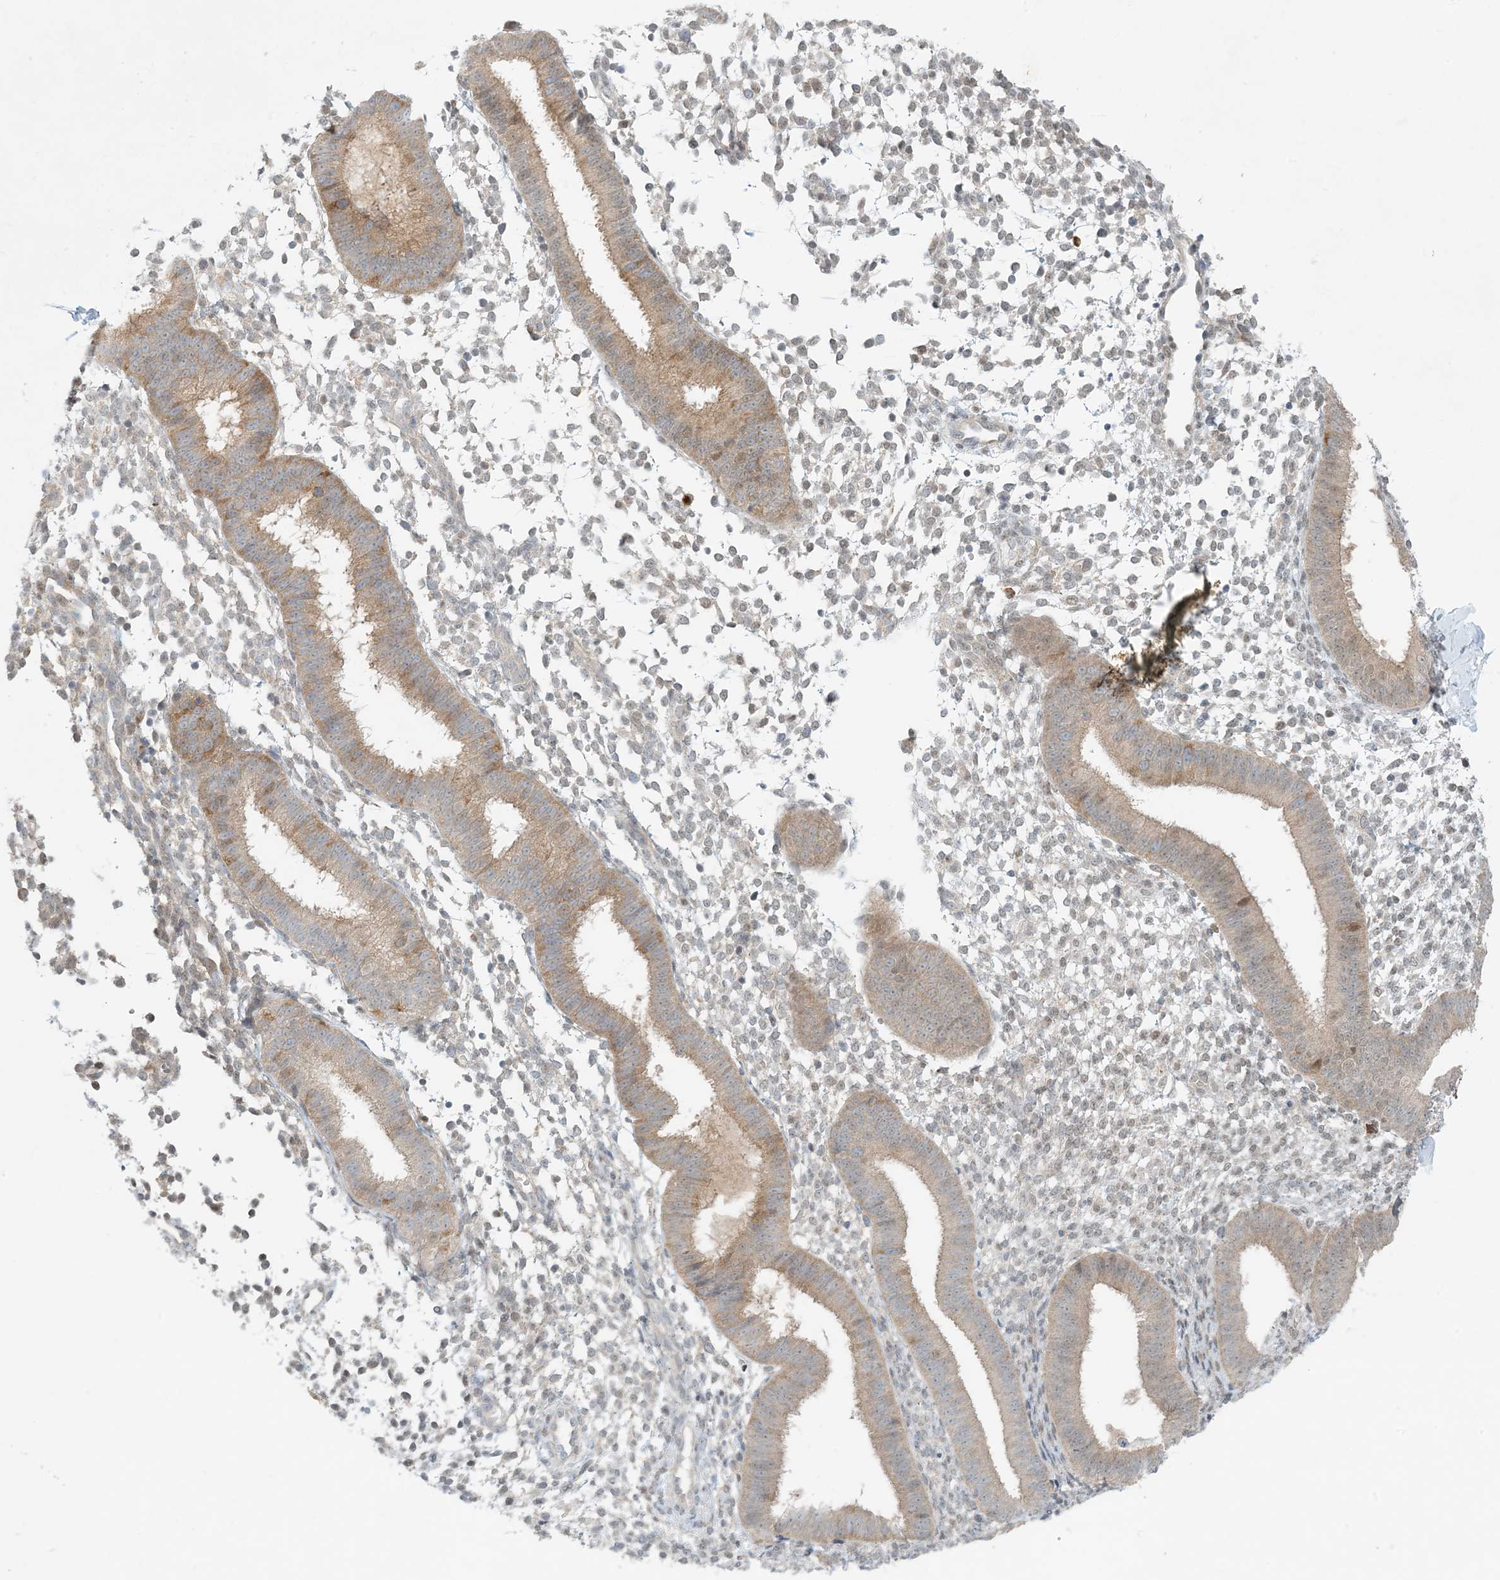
{"staining": {"intensity": "weak", "quantity": "25%-75%", "location": "cytoplasmic/membranous"}, "tissue": "endometrium", "cell_type": "Cells in endometrial stroma", "image_type": "normal", "snomed": [{"axis": "morphology", "description": "Normal tissue, NOS"}, {"axis": "topography", "description": "Uterus"}, {"axis": "topography", "description": "Endometrium"}], "caption": "Protein analysis of unremarkable endometrium exhibits weak cytoplasmic/membranous expression in about 25%-75% of cells in endometrial stroma.", "gene": "OBI1", "patient": {"sex": "female", "age": 48}}